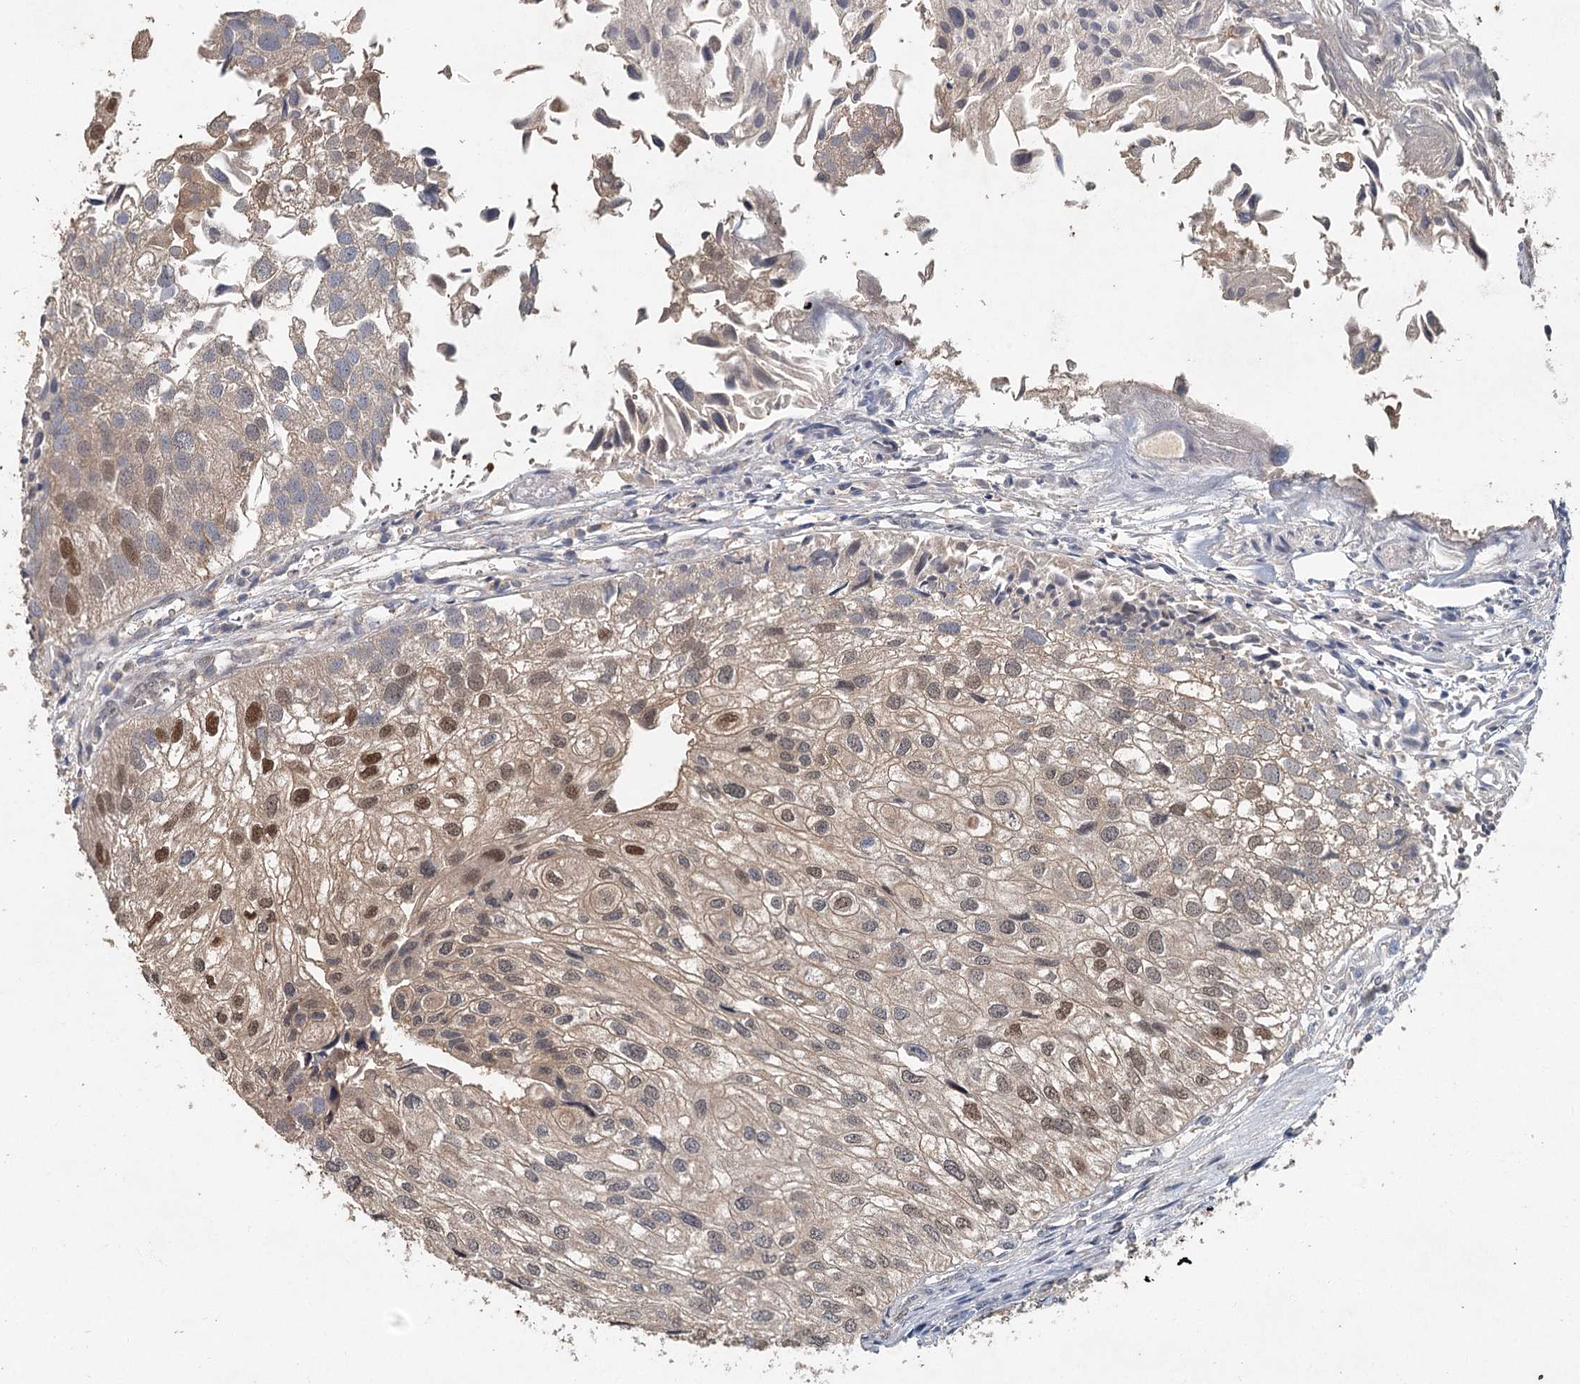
{"staining": {"intensity": "moderate", "quantity": "<25%", "location": "cytoplasmic/membranous,nuclear"}, "tissue": "urothelial cancer", "cell_type": "Tumor cells", "image_type": "cancer", "snomed": [{"axis": "morphology", "description": "Urothelial carcinoma, Low grade"}, {"axis": "topography", "description": "Urinary bladder"}], "caption": "Urothelial cancer stained with DAB immunohistochemistry (IHC) shows low levels of moderate cytoplasmic/membranous and nuclear expression in about <25% of tumor cells.", "gene": "ADK", "patient": {"sex": "female", "age": 89}}